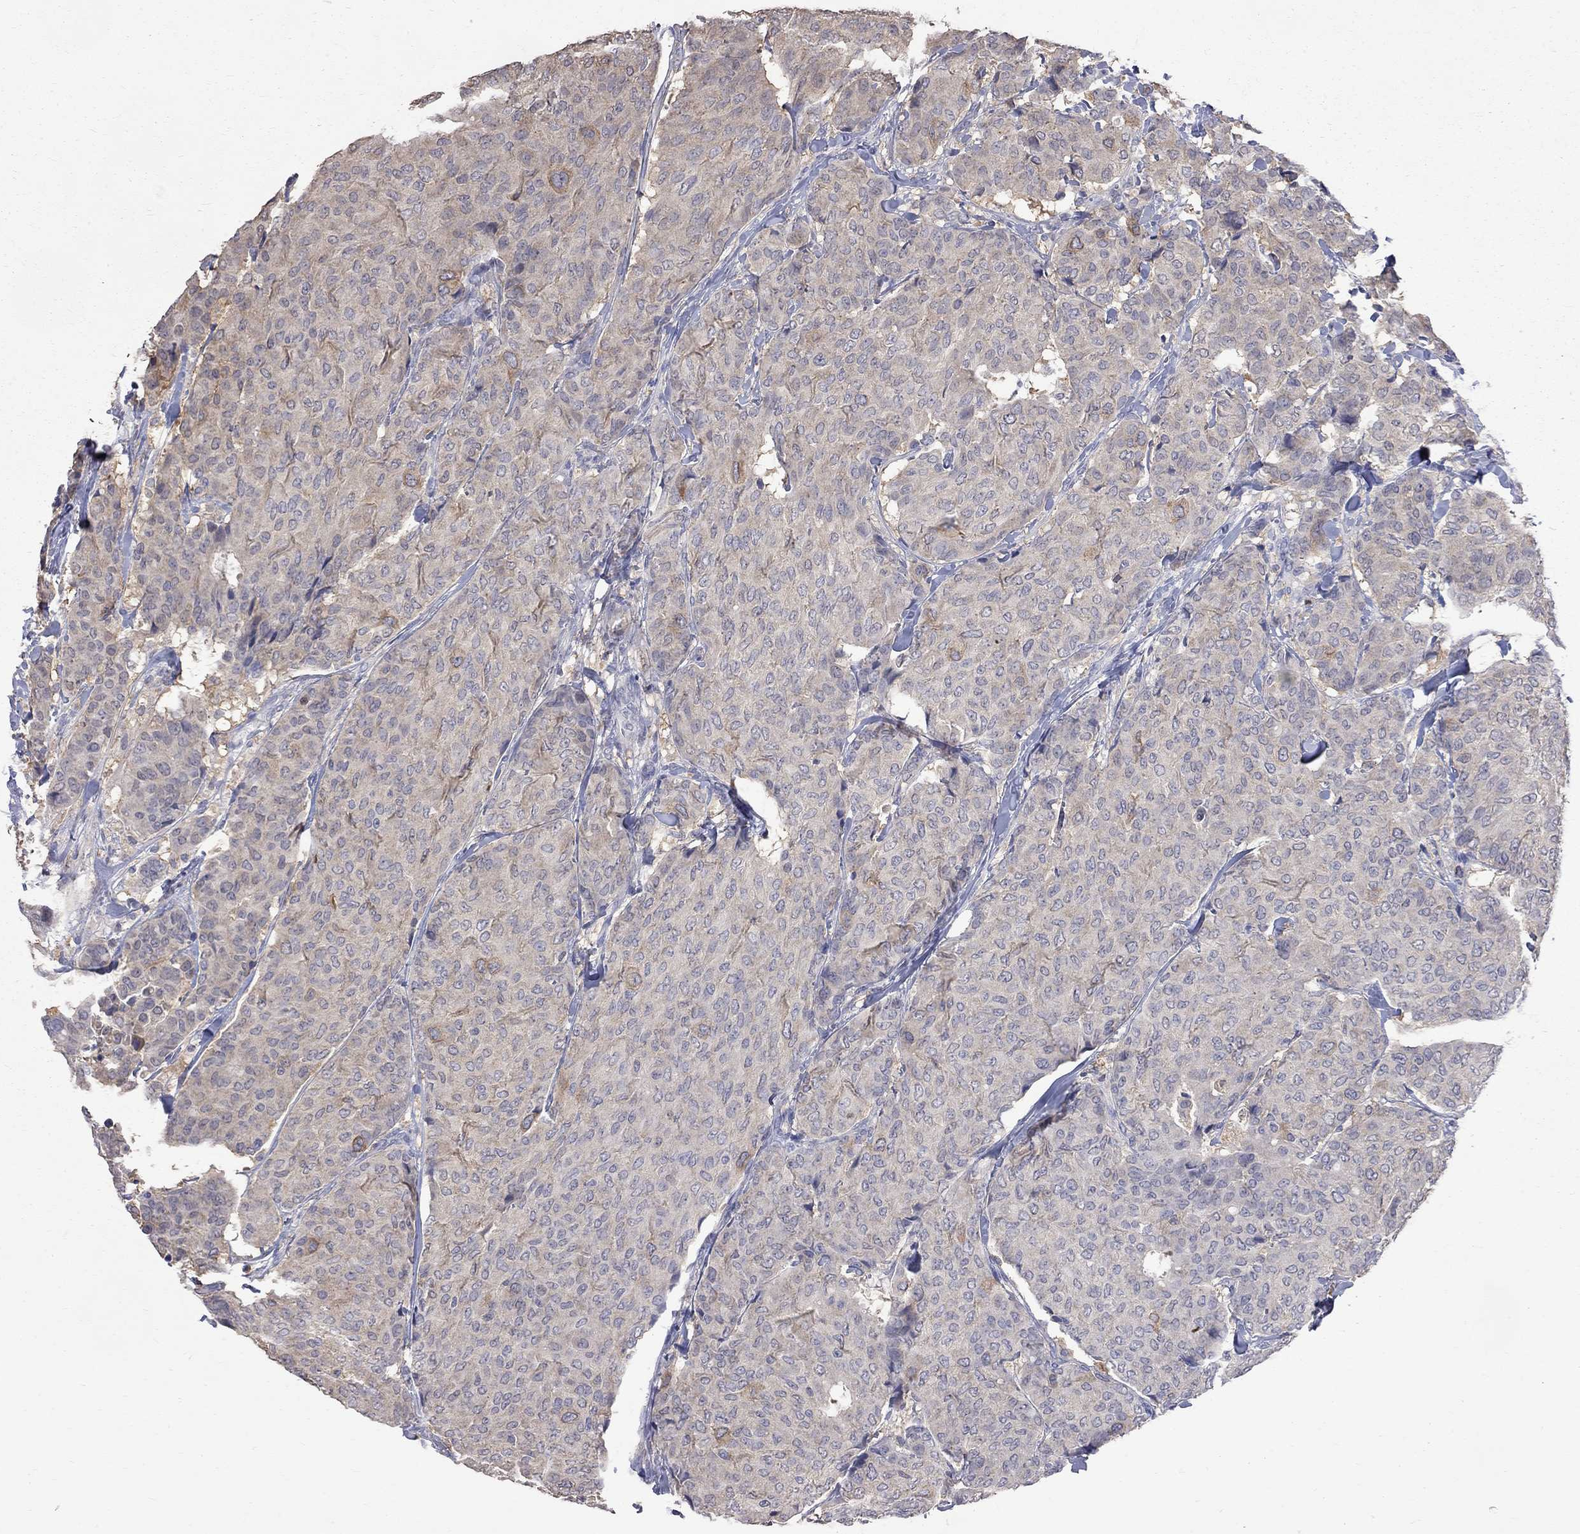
{"staining": {"intensity": "moderate", "quantity": "<25%", "location": "cytoplasmic/membranous"}, "tissue": "breast cancer", "cell_type": "Tumor cells", "image_type": "cancer", "snomed": [{"axis": "morphology", "description": "Duct carcinoma"}, {"axis": "topography", "description": "Breast"}], "caption": "An image of human breast infiltrating ductal carcinoma stained for a protein exhibits moderate cytoplasmic/membranous brown staining in tumor cells.", "gene": "CKAP2", "patient": {"sex": "female", "age": 75}}